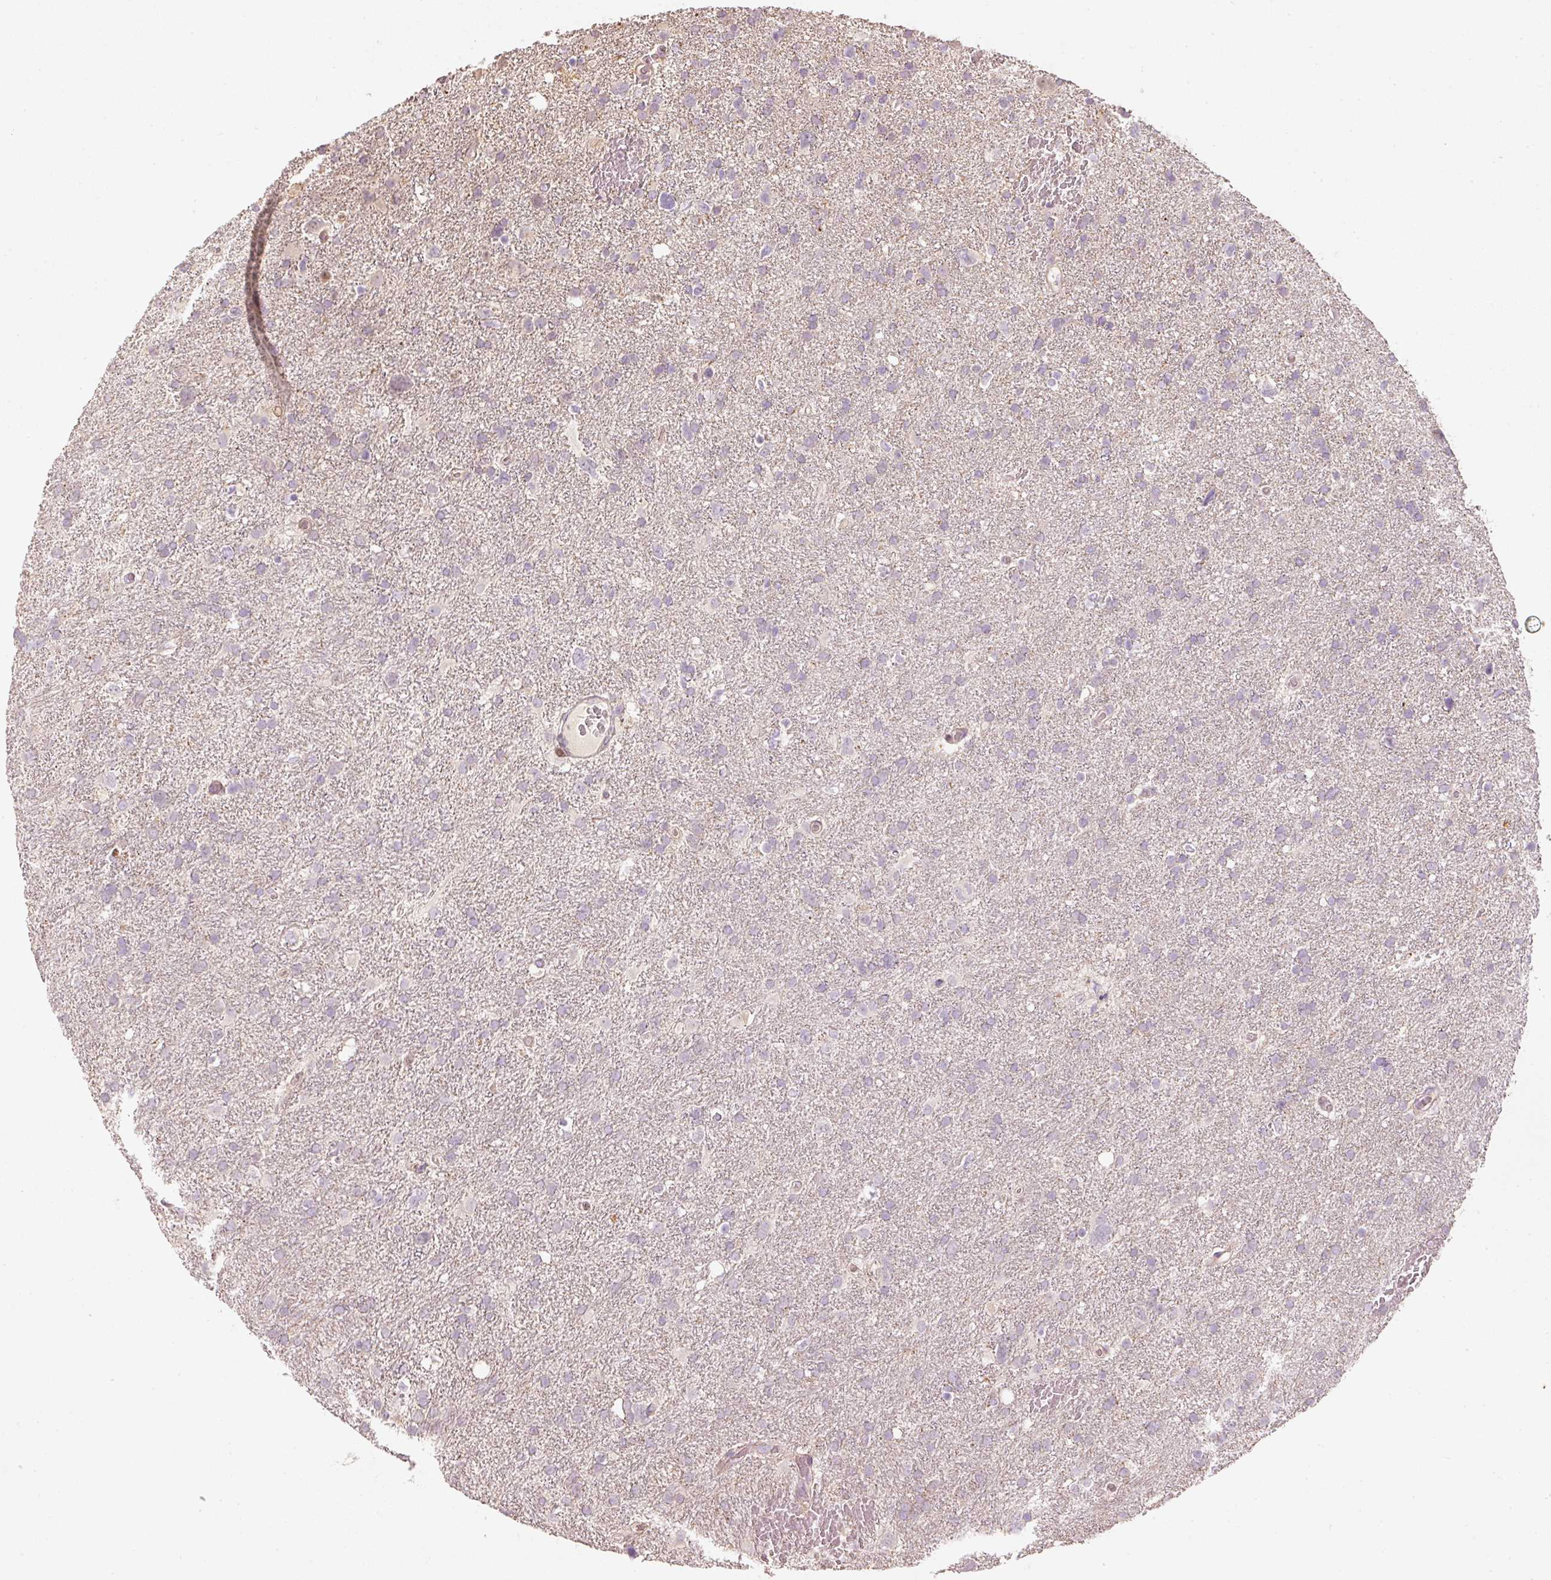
{"staining": {"intensity": "negative", "quantity": "none", "location": "none"}, "tissue": "glioma", "cell_type": "Tumor cells", "image_type": "cancer", "snomed": [{"axis": "morphology", "description": "Glioma, malignant, High grade"}, {"axis": "topography", "description": "Brain"}], "caption": "Tumor cells are negative for protein expression in human glioma.", "gene": "TREX2", "patient": {"sex": "male", "age": 61}}